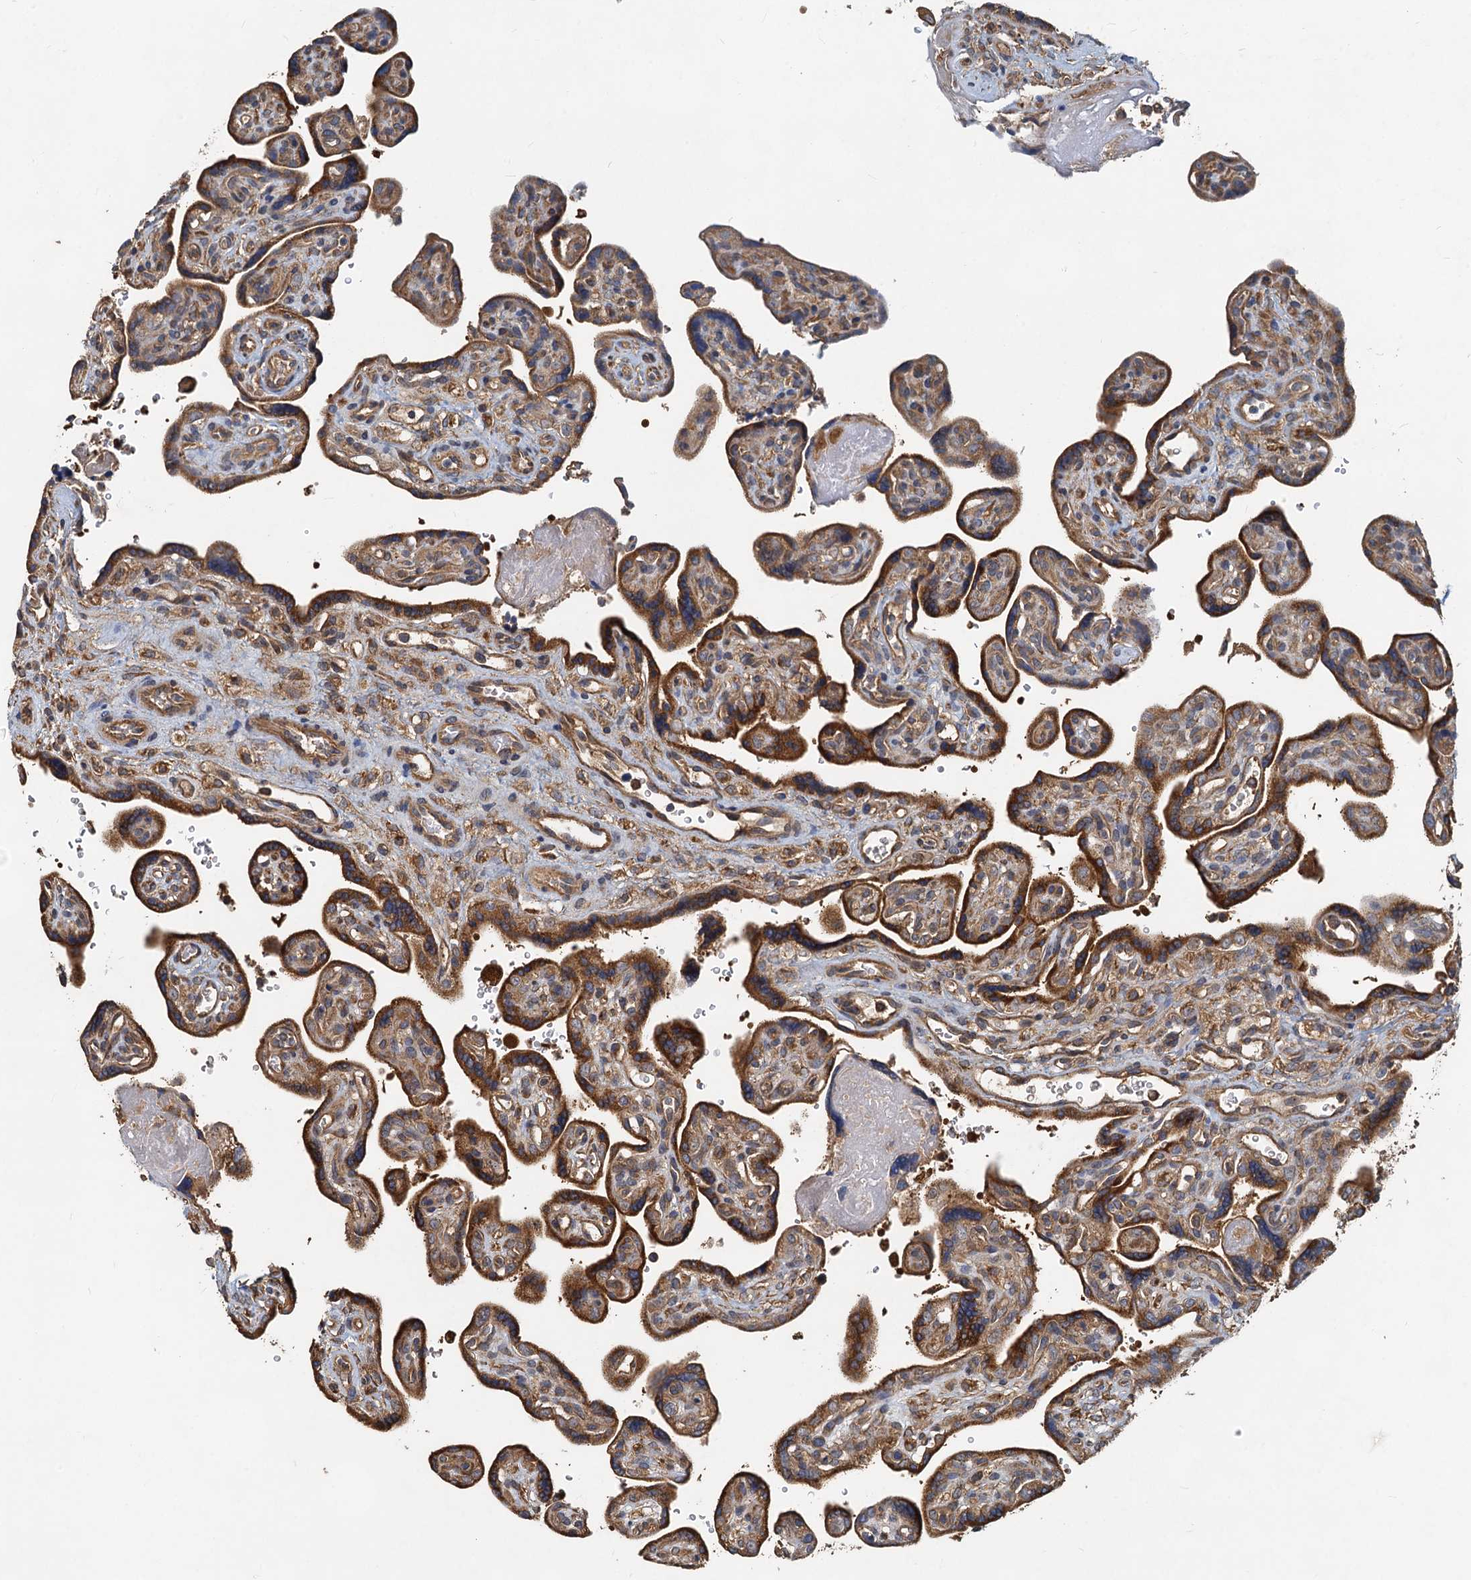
{"staining": {"intensity": "strong", "quantity": ">75%", "location": "cytoplasmic/membranous"}, "tissue": "placenta", "cell_type": "Trophoblastic cells", "image_type": "normal", "snomed": [{"axis": "morphology", "description": "Normal tissue, NOS"}, {"axis": "topography", "description": "Placenta"}], "caption": "Human placenta stained with a protein marker reveals strong staining in trophoblastic cells.", "gene": "HYI", "patient": {"sex": "female", "age": 39}}